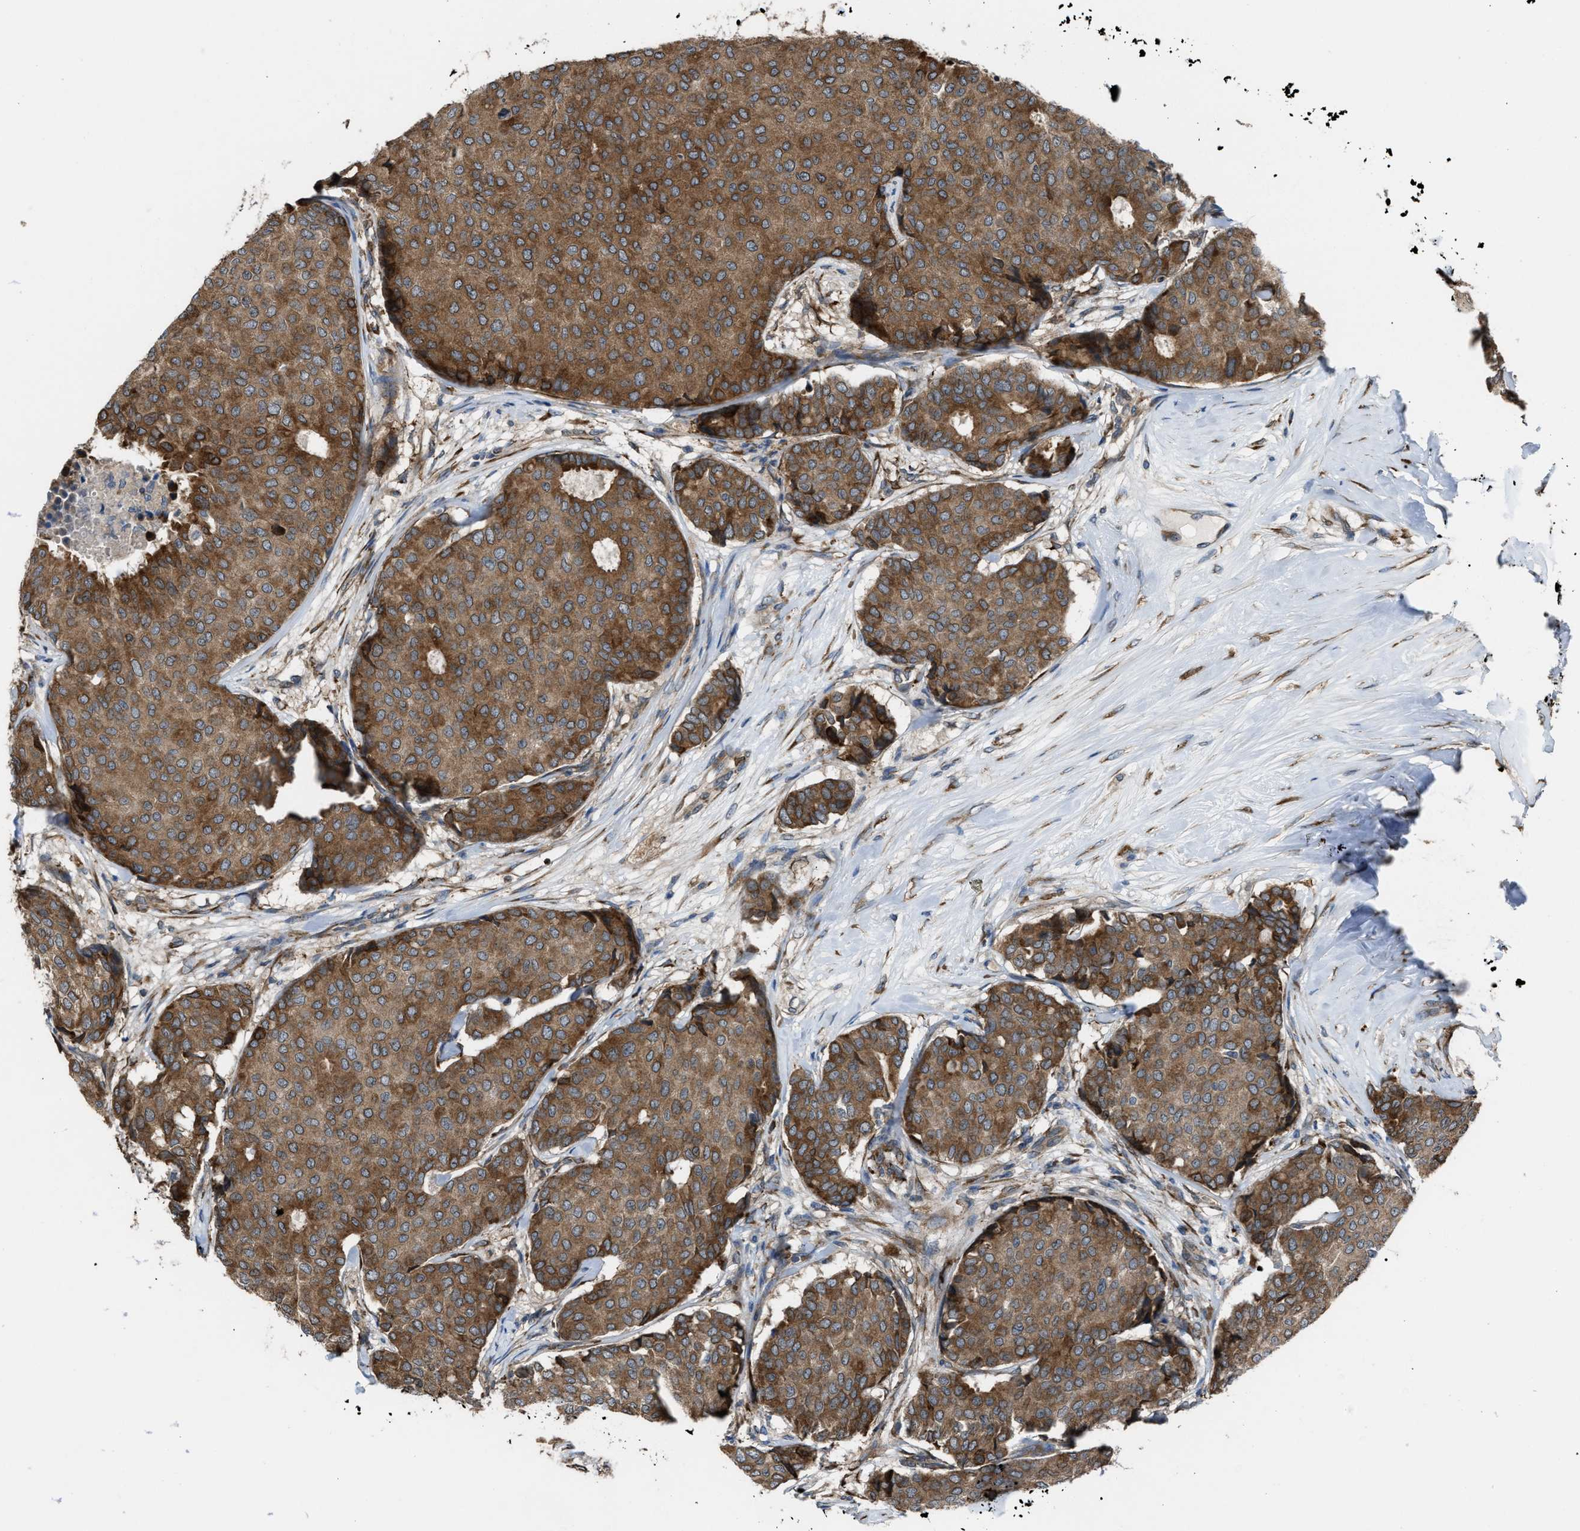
{"staining": {"intensity": "moderate", "quantity": ">75%", "location": "cytoplasmic/membranous"}, "tissue": "breast cancer", "cell_type": "Tumor cells", "image_type": "cancer", "snomed": [{"axis": "morphology", "description": "Duct carcinoma"}, {"axis": "topography", "description": "Breast"}], "caption": "Immunohistochemical staining of breast cancer (invasive ductal carcinoma) exhibits medium levels of moderate cytoplasmic/membranous staining in approximately >75% of tumor cells. The protein is shown in brown color, while the nuclei are stained blue.", "gene": "SELENOM", "patient": {"sex": "female", "age": 75}}